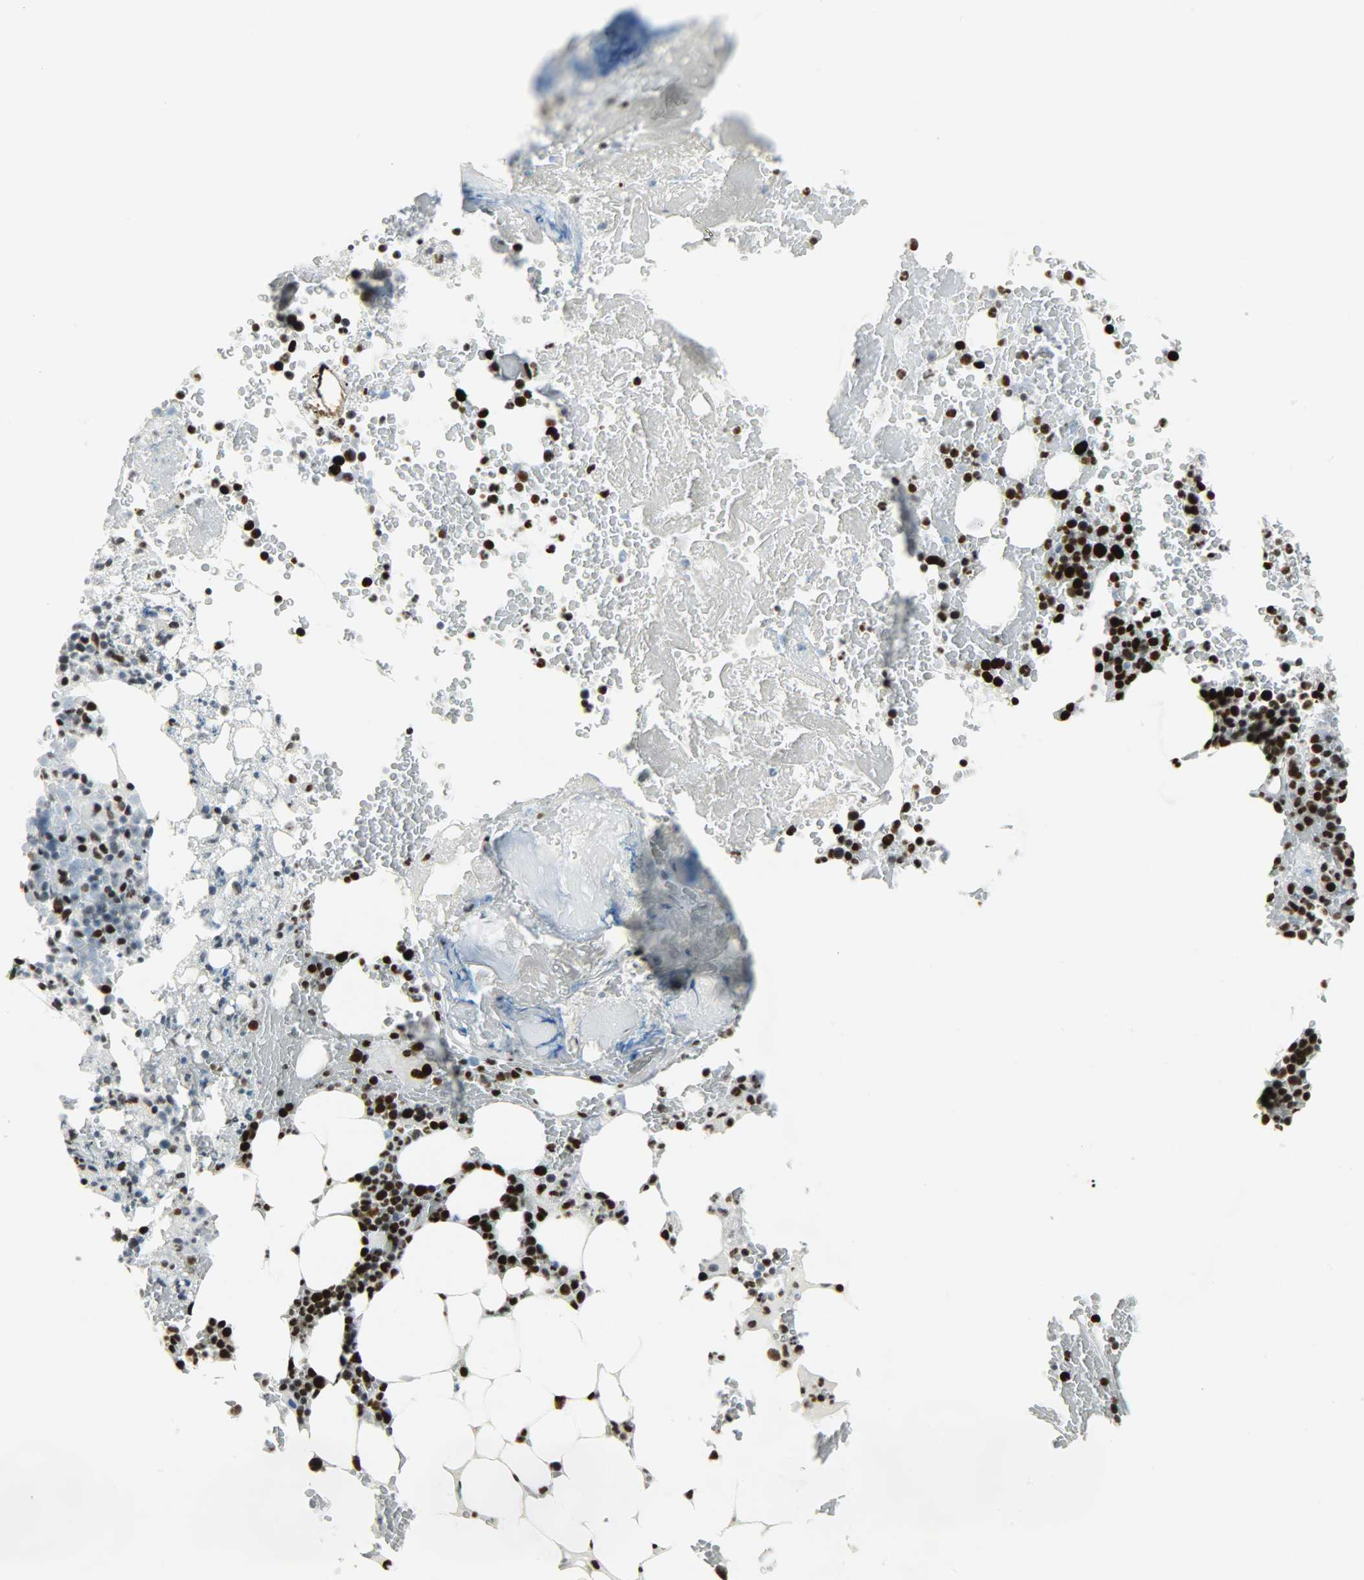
{"staining": {"intensity": "strong", "quantity": ">75%", "location": "nuclear"}, "tissue": "bone marrow", "cell_type": "Hematopoietic cells", "image_type": "normal", "snomed": [{"axis": "morphology", "description": "Normal tissue, NOS"}, {"axis": "topography", "description": "Bone marrow"}], "caption": "An image showing strong nuclear staining in approximately >75% of hematopoietic cells in unremarkable bone marrow, as visualized by brown immunohistochemical staining.", "gene": "SNRPA", "patient": {"sex": "female", "age": 66}}